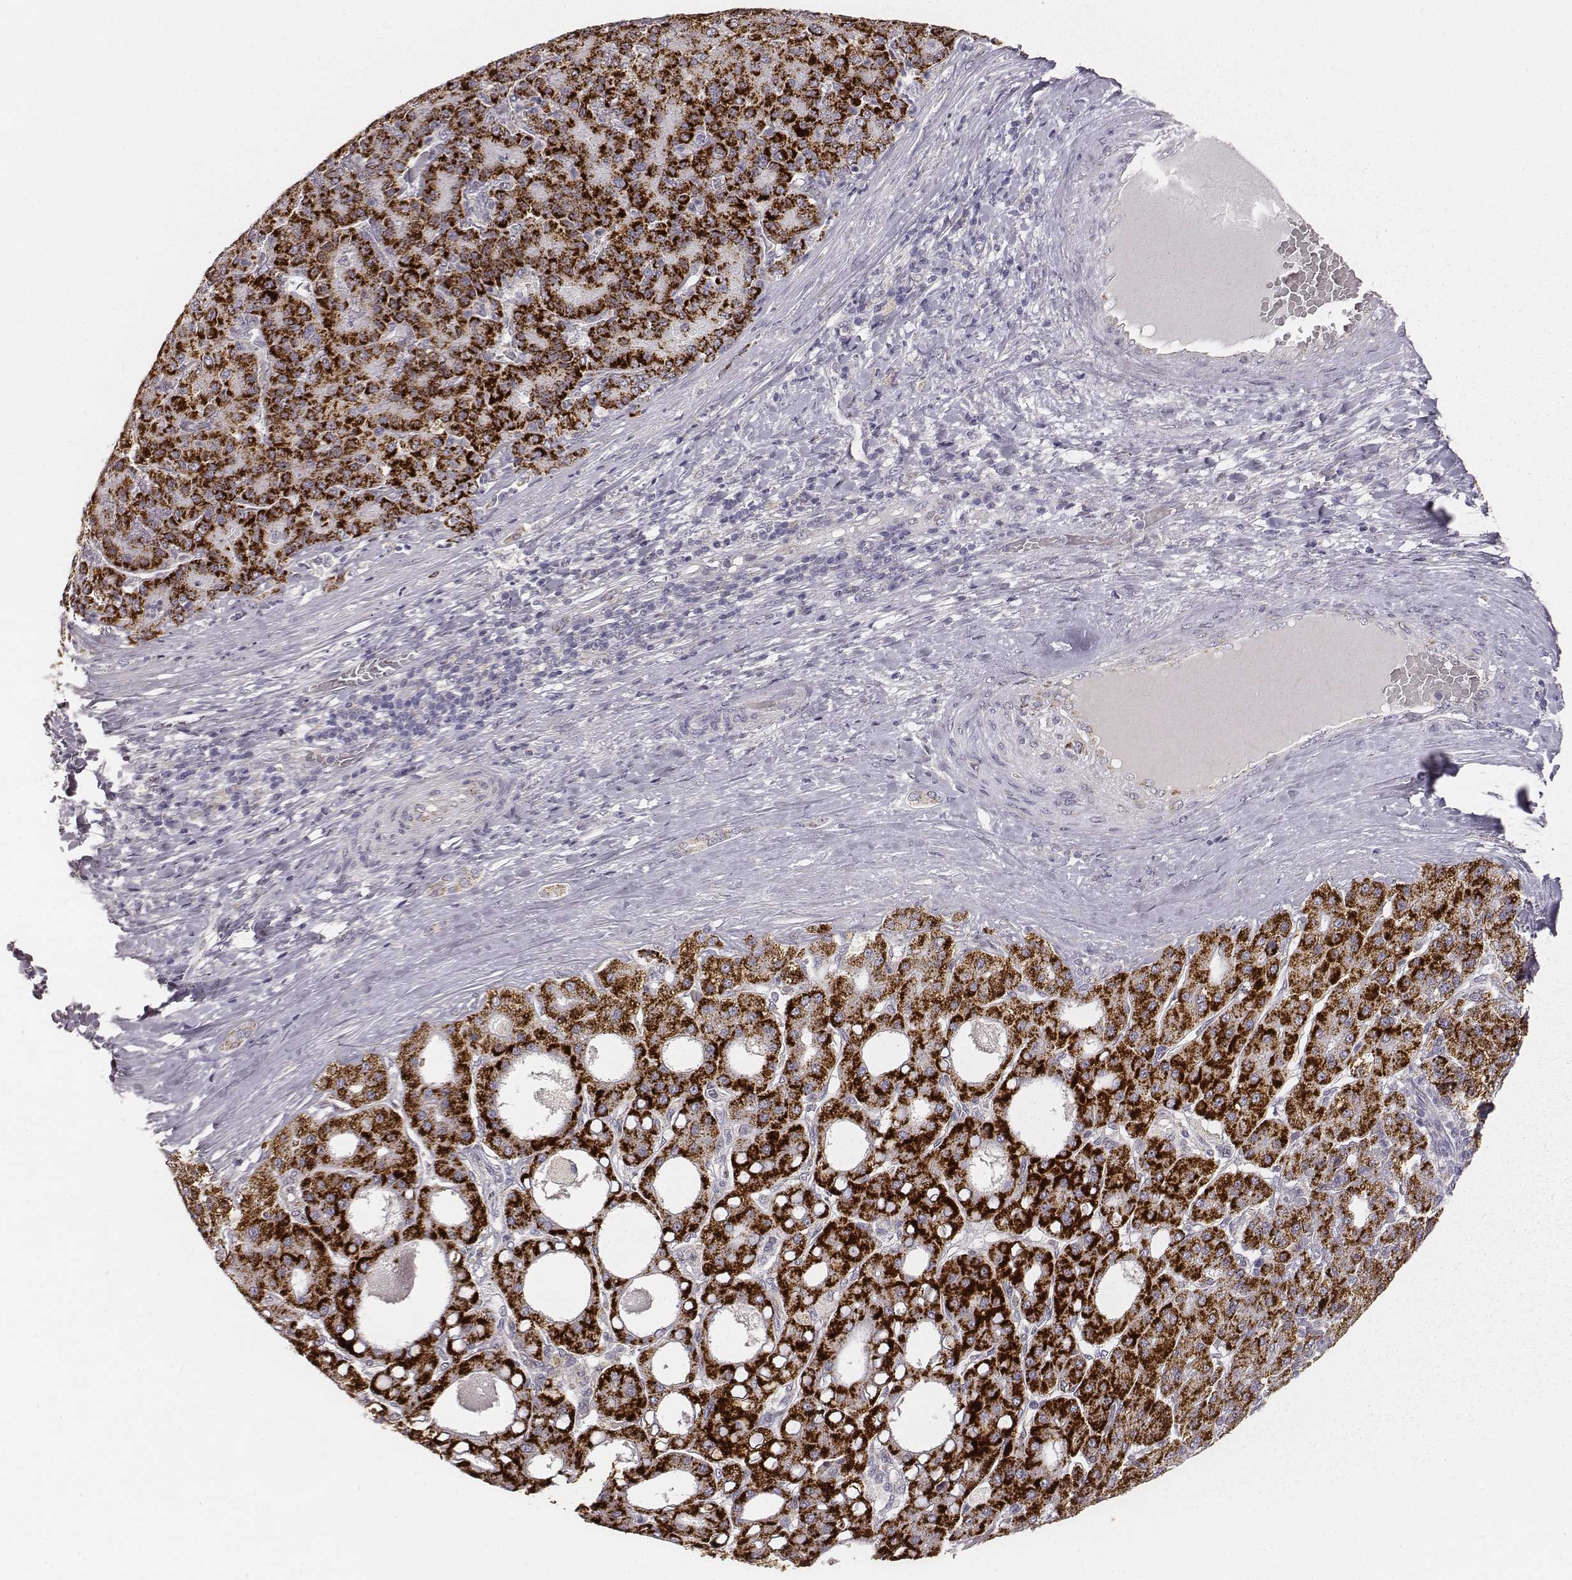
{"staining": {"intensity": "strong", "quantity": ">75%", "location": "cytoplasmic/membranous"}, "tissue": "liver cancer", "cell_type": "Tumor cells", "image_type": "cancer", "snomed": [{"axis": "morphology", "description": "Carcinoma, Hepatocellular, NOS"}, {"axis": "topography", "description": "Liver"}], "caption": "Strong cytoplasmic/membranous expression for a protein is identified in about >75% of tumor cells of hepatocellular carcinoma (liver) using IHC.", "gene": "ABCD3", "patient": {"sex": "male", "age": 65}}